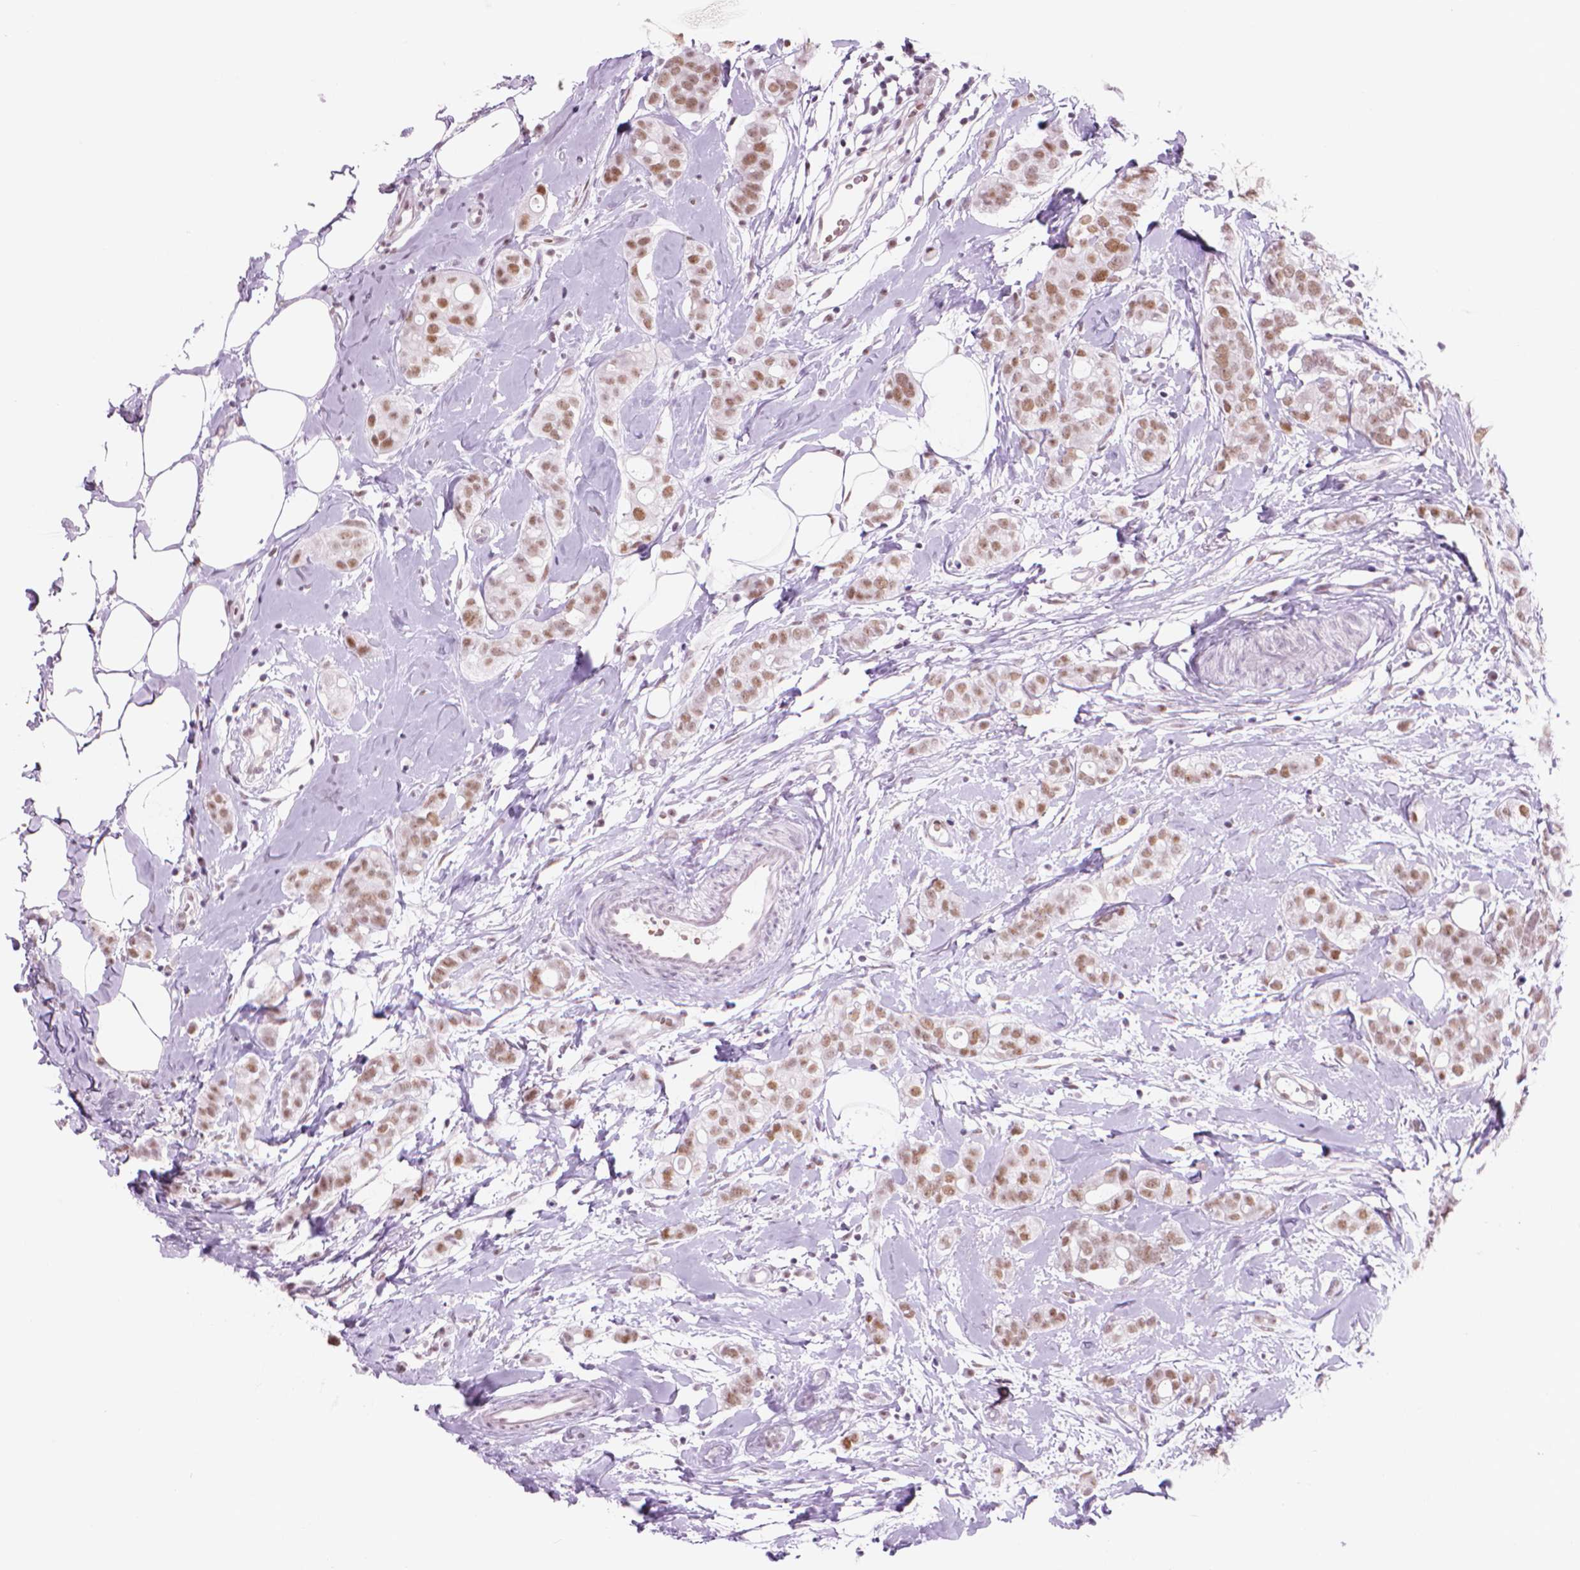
{"staining": {"intensity": "moderate", "quantity": ">75%", "location": "nuclear"}, "tissue": "breast cancer", "cell_type": "Tumor cells", "image_type": "cancer", "snomed": [{"axis": "morphology", "description": "Duct carcinoma"}, {"axis": "topography", "description": "Breast"}], "caption": "Immunohistochemical staining of breast cancer displays medium levels of moderate nuclear positivity in about >75% of tumor cells.", "gene": "POLR3D", "patient": {"sex": "female", "age": 40}}